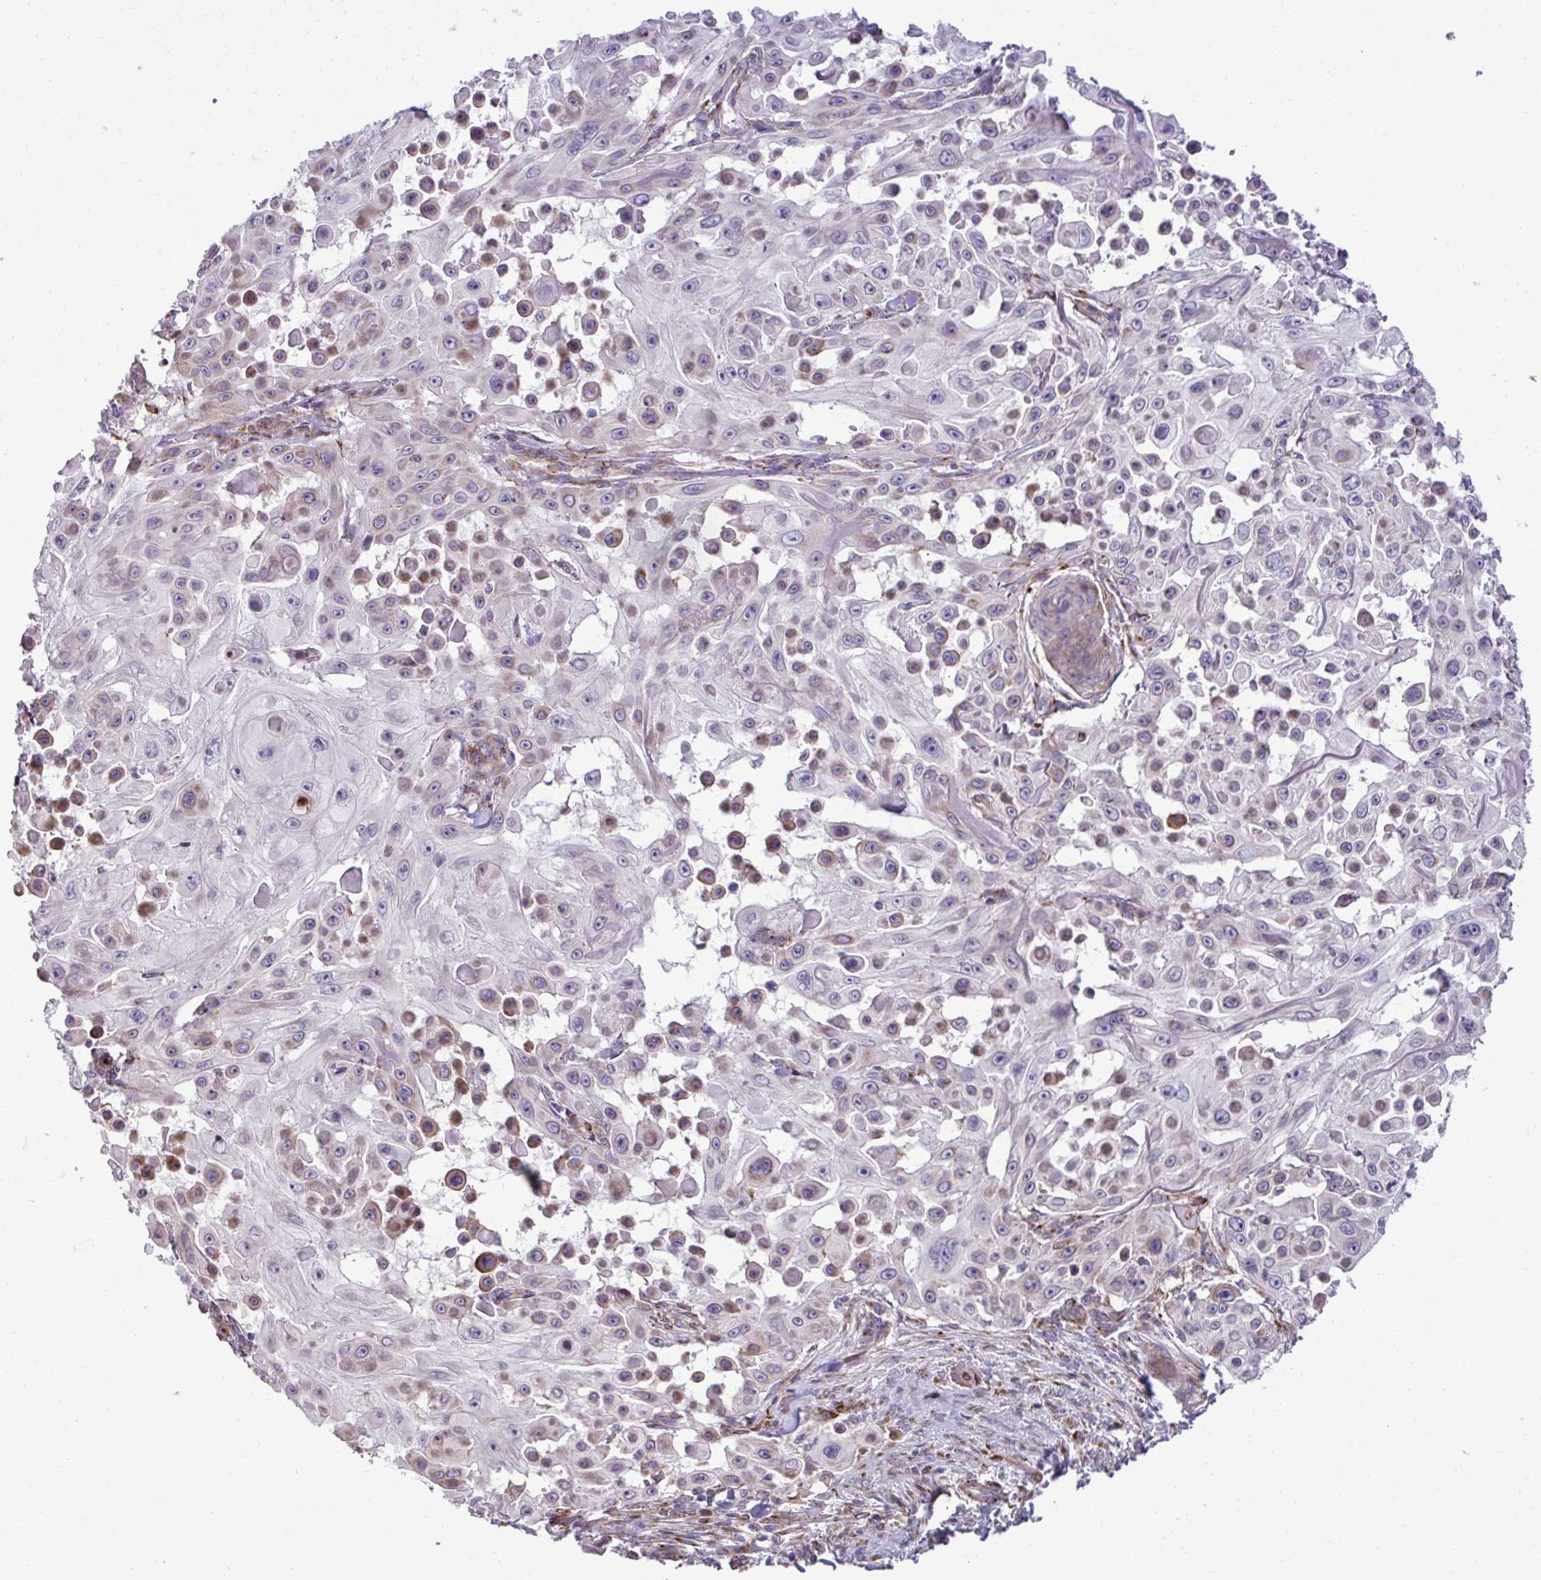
{"staining": {"intensity": "weak", "quantity": "<25%", "location": "cytoplasmic/membranous"}, "tissue": "skin cancer", "cell_type": "Tumor cells", "image_type": "cancer", "snomed": [{"axis": "morphology", "description": "Squamous cell carcinoma, NOS"}, {"axis": "topography", "description": "Skin"}], "caption": "Squamous cell carcinoma (skin) was stained to show a protein in brown. There is no significant expression in tumor cells.", "gene": "LIMS1", "patient": {"sex": "male", "age": 91}}